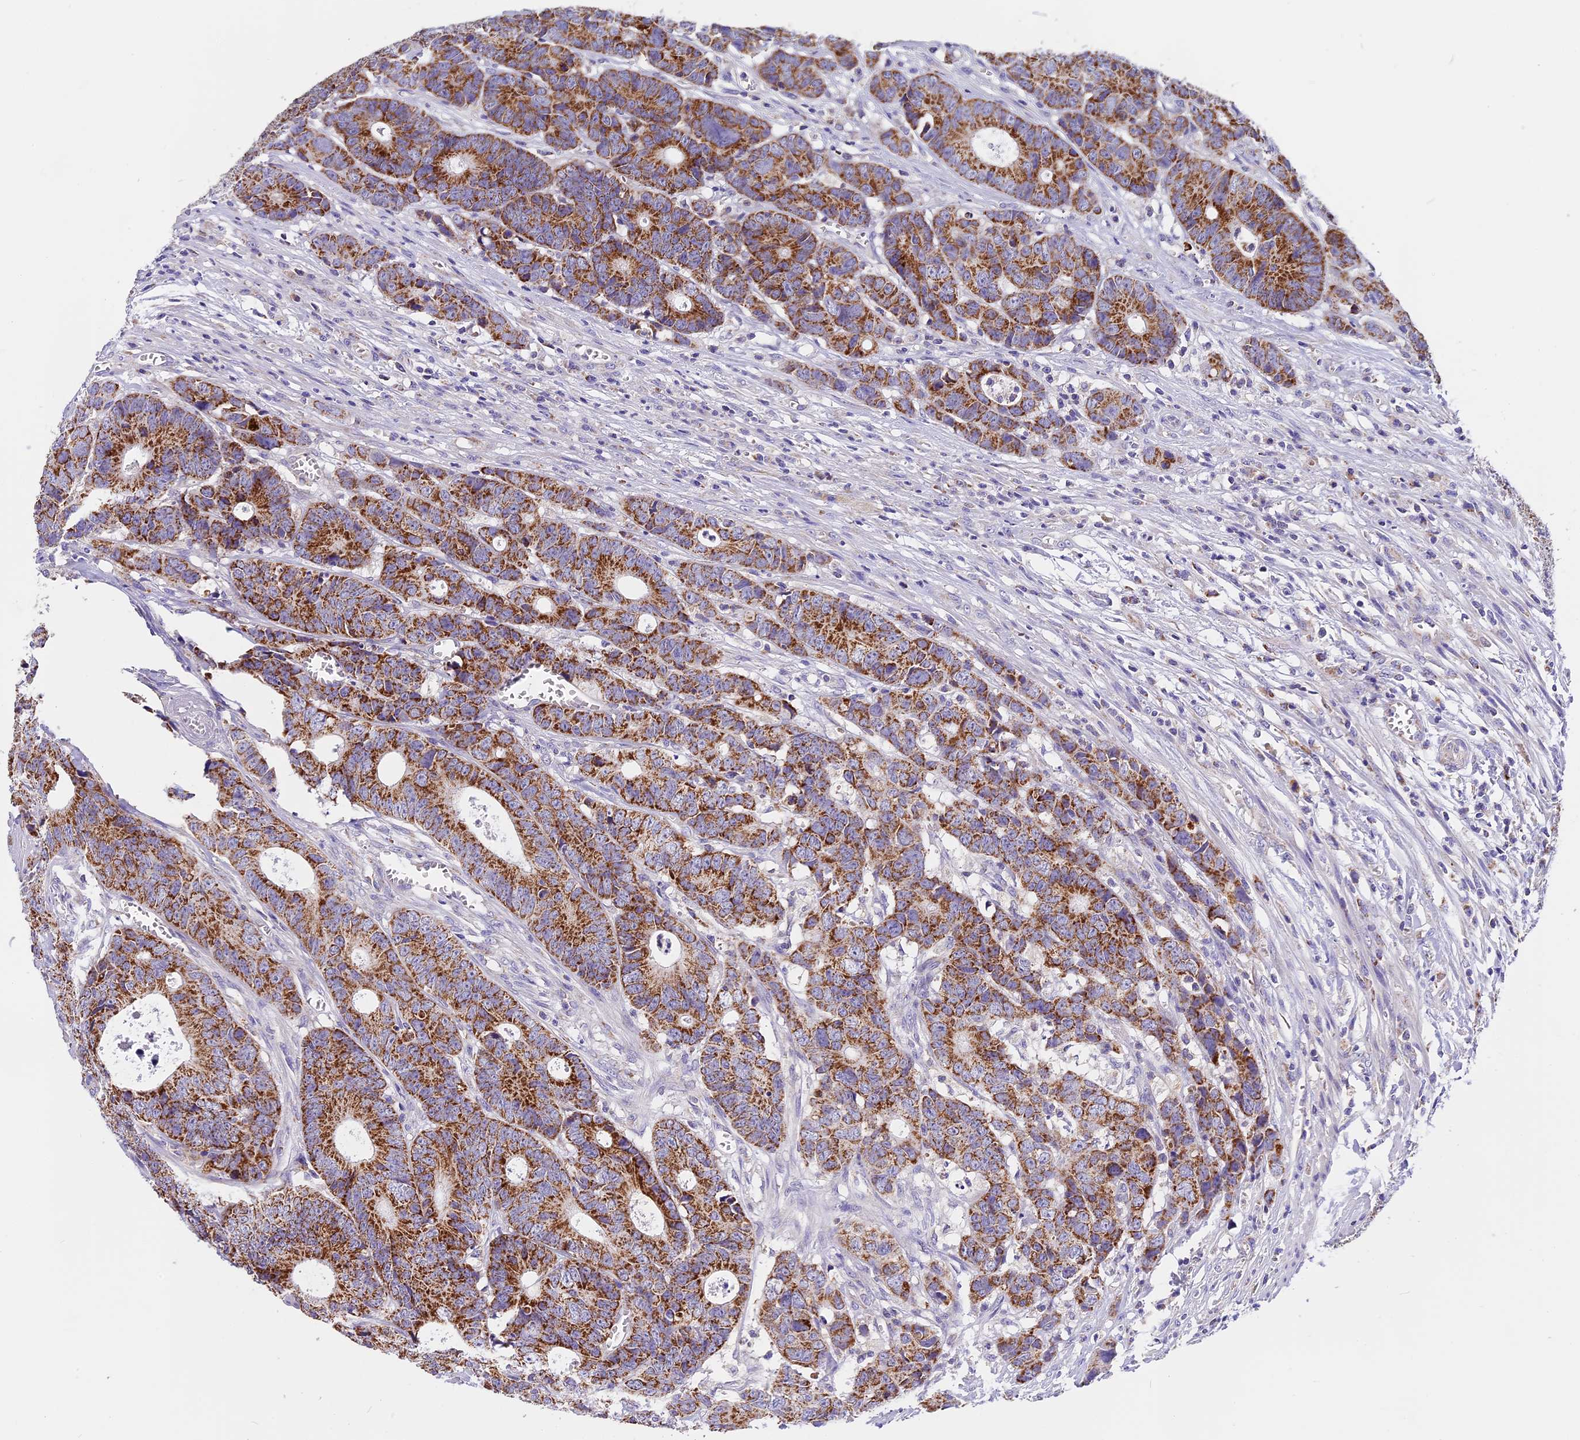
{"staining": {"intensity": "strong", "quantity": ">75%", "location": "cytoplasmic/membranous"}, "tissue": "colorectal cancer", "cell_type": "Tumor cells", "image_type": "cancer", "snomed": [{"axis": "morphology", "description": "Adenocarcinoma, NOS"}, {"axis": "topography", "description": "Colon"}], "caption": "Colorectal adenocarcinoma was stained to show a protein in brown. There is high levels of strong cytoplasmic/membranous staining in approximately >75% of tumor cells. The staining is performed using DAB brown chromogen to label protein expression. The nuclei are counter-stained blue using hematoxylin.", "gene": "MGME1", "patient": {"sex": "female", "age": 57}}